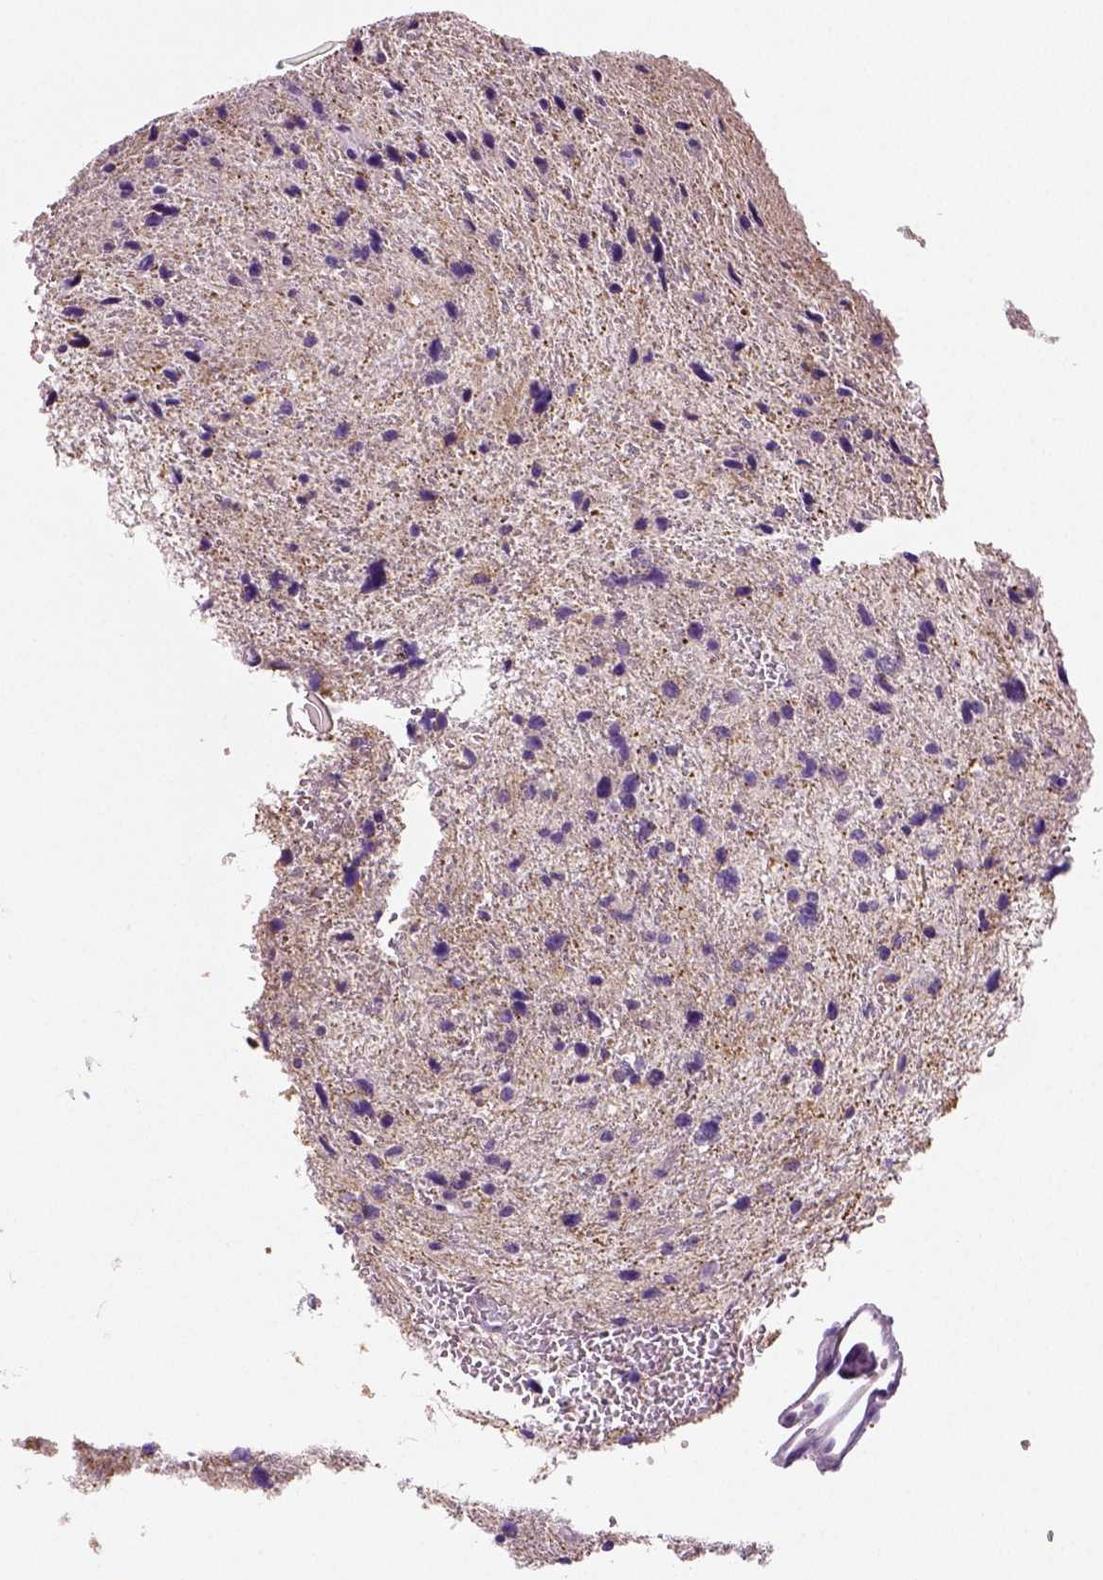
{"staining": {"intensity": "negative", "quantity": "none", "location": "none"}, "tissue": "glioma", "cell_type": "Tumor cells", "image_type": "cancer", "snomed": [{"axis": "morphology", "description": "Glioma, malignant, Low grade"}, {"axis": "topography", "description": "Brain"}], "caption": "Image shows no protein staining in tumor cells of glioma tissue.", "gene": "NECAB2", "patient": {"sex": "female", "age": 55}}